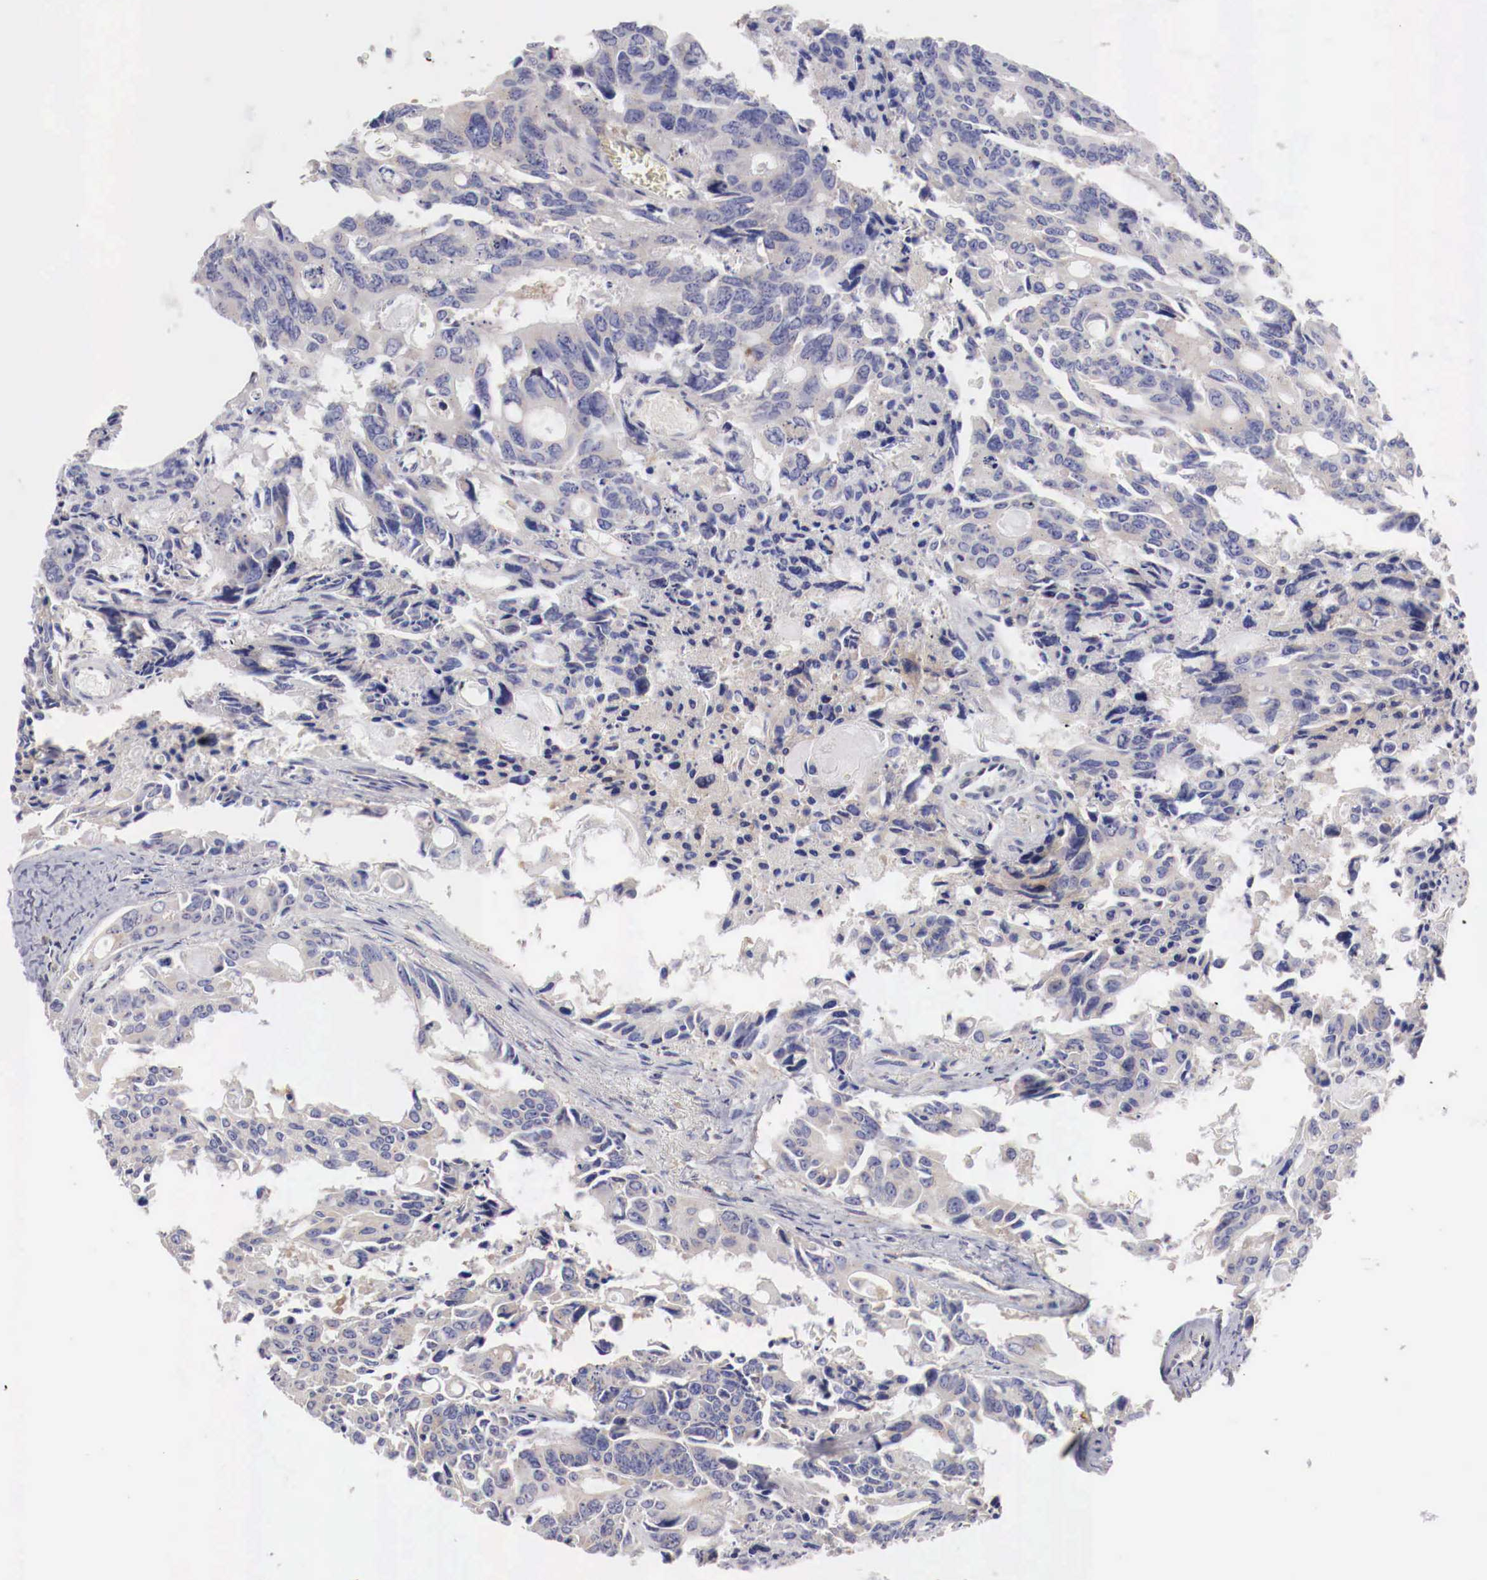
{"staining": {"intensity": "negative", "quantity": "none", "location": "none"}, "tissue": "colorectal cancer", "cell_type": "Tumor cells", "image_type": "cancer", "snomed": [{"axis": "morphology", "description": "Adenocarcinoma, NOS"}, {"axis": "topography", "description": "Rectum"}], "caption": "High power microscopy micrograph of an IHC histopathology image of colorectal cancer, revealing no significant positivity in tumor cells. (Stains: DAB immunohistochemistry with hematoxylin counter stain, Microscopy: brightfield microscopy at high magnification).", "gene": "PITPNA", "patient": {"sex": "male", "age": 76}}